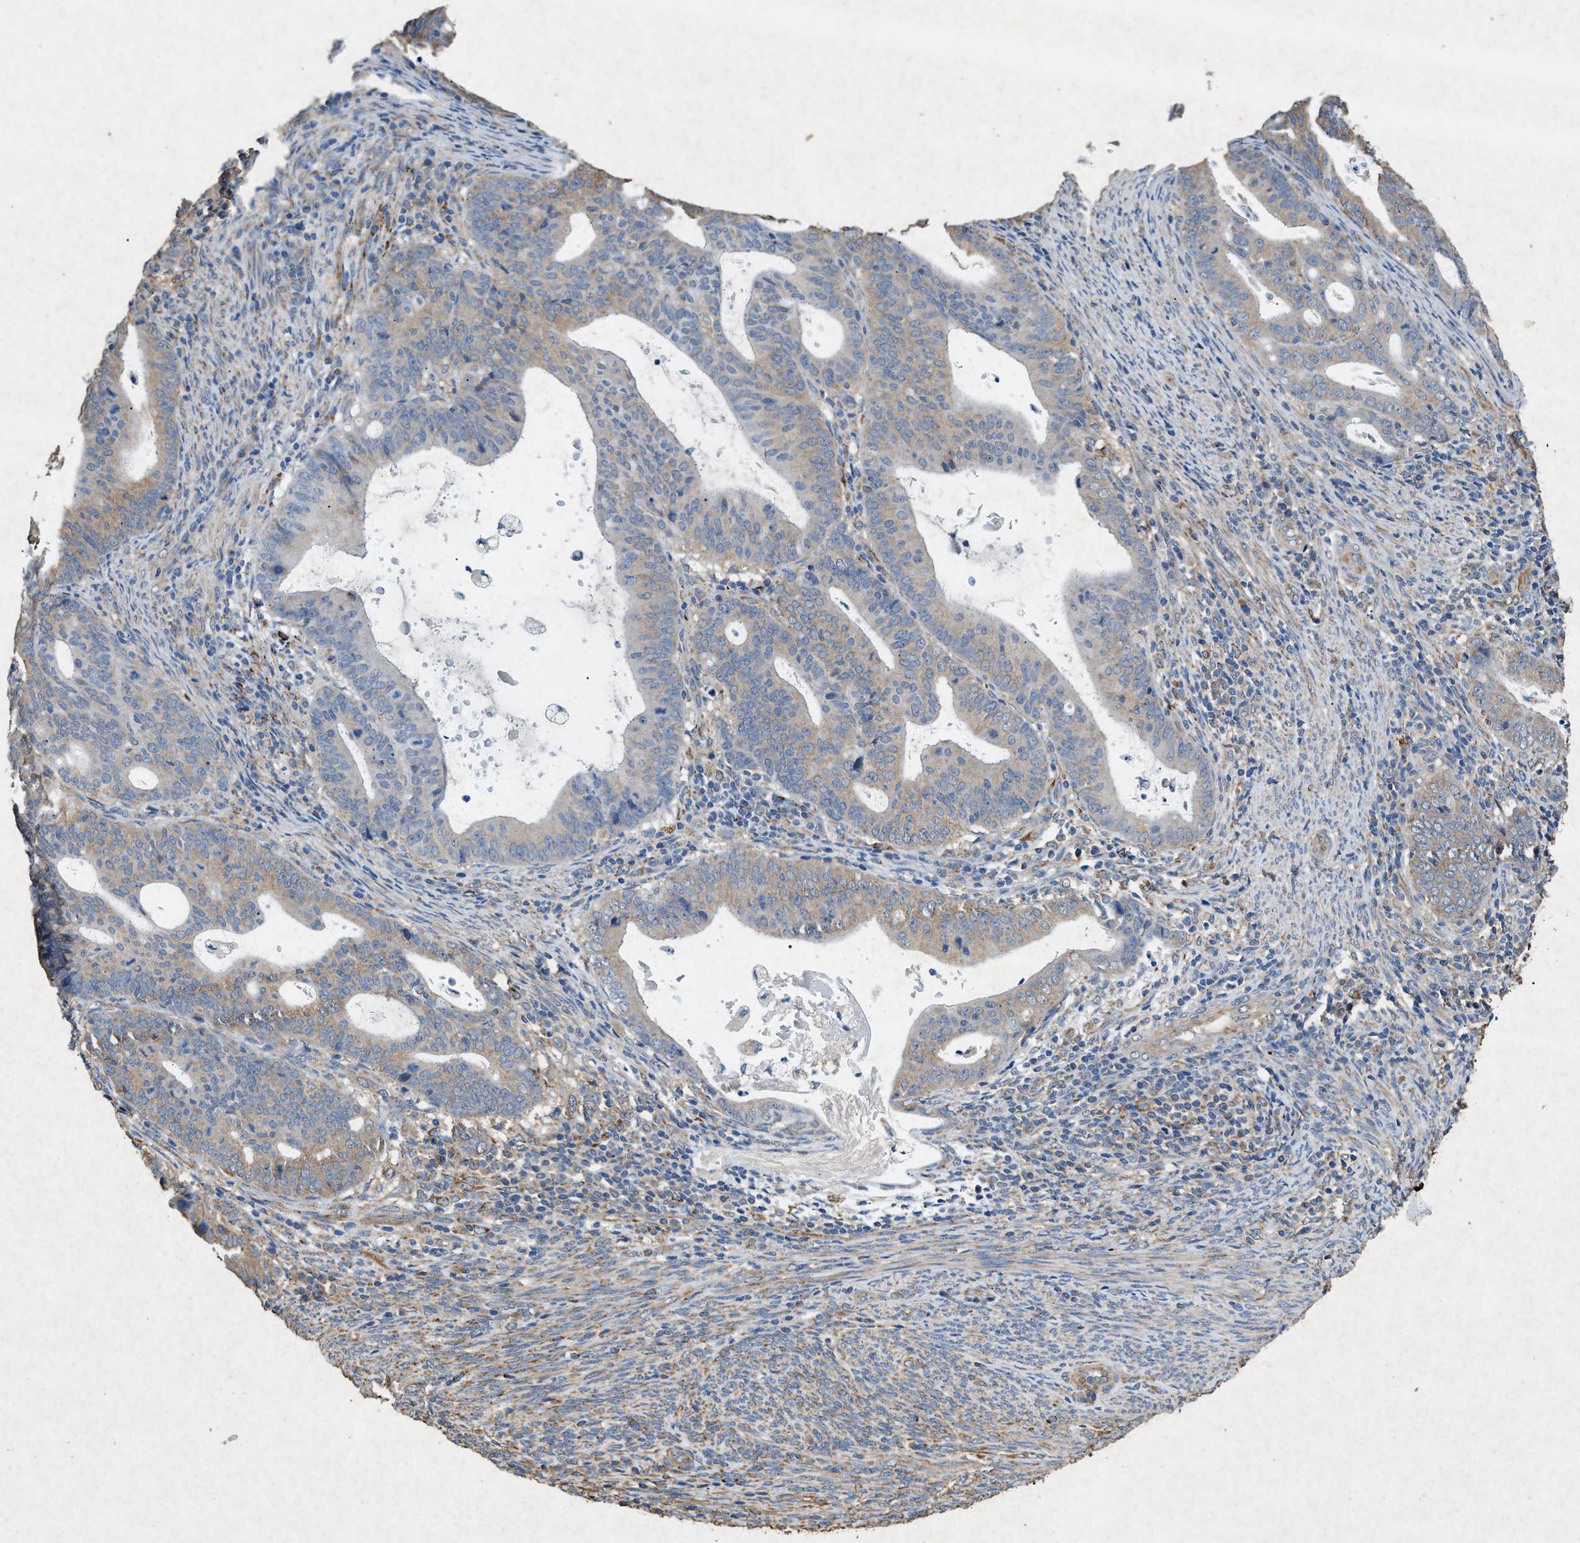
{"staining": {"intensity": "moderate", "quantity": "25%-75%", "location": "cytoplasmic/membranous"}, "tissue": "endometrial cancer", "cell_type": "Tumor cells", "image_type": "cancer", "snomed": [{"axis": "morphology", "description": "Adenocarcinoma, NOS"}, {"axis": "topography", "description": "Uterus"}], "caption": "This is an image of immunohistochemistry staining of endometrial cancer, which shows moderate staining in the cytoplasmic/membranous of tumor cells.", "gene": "CDK15", "patient": {"sex": "female", "age": 83}}